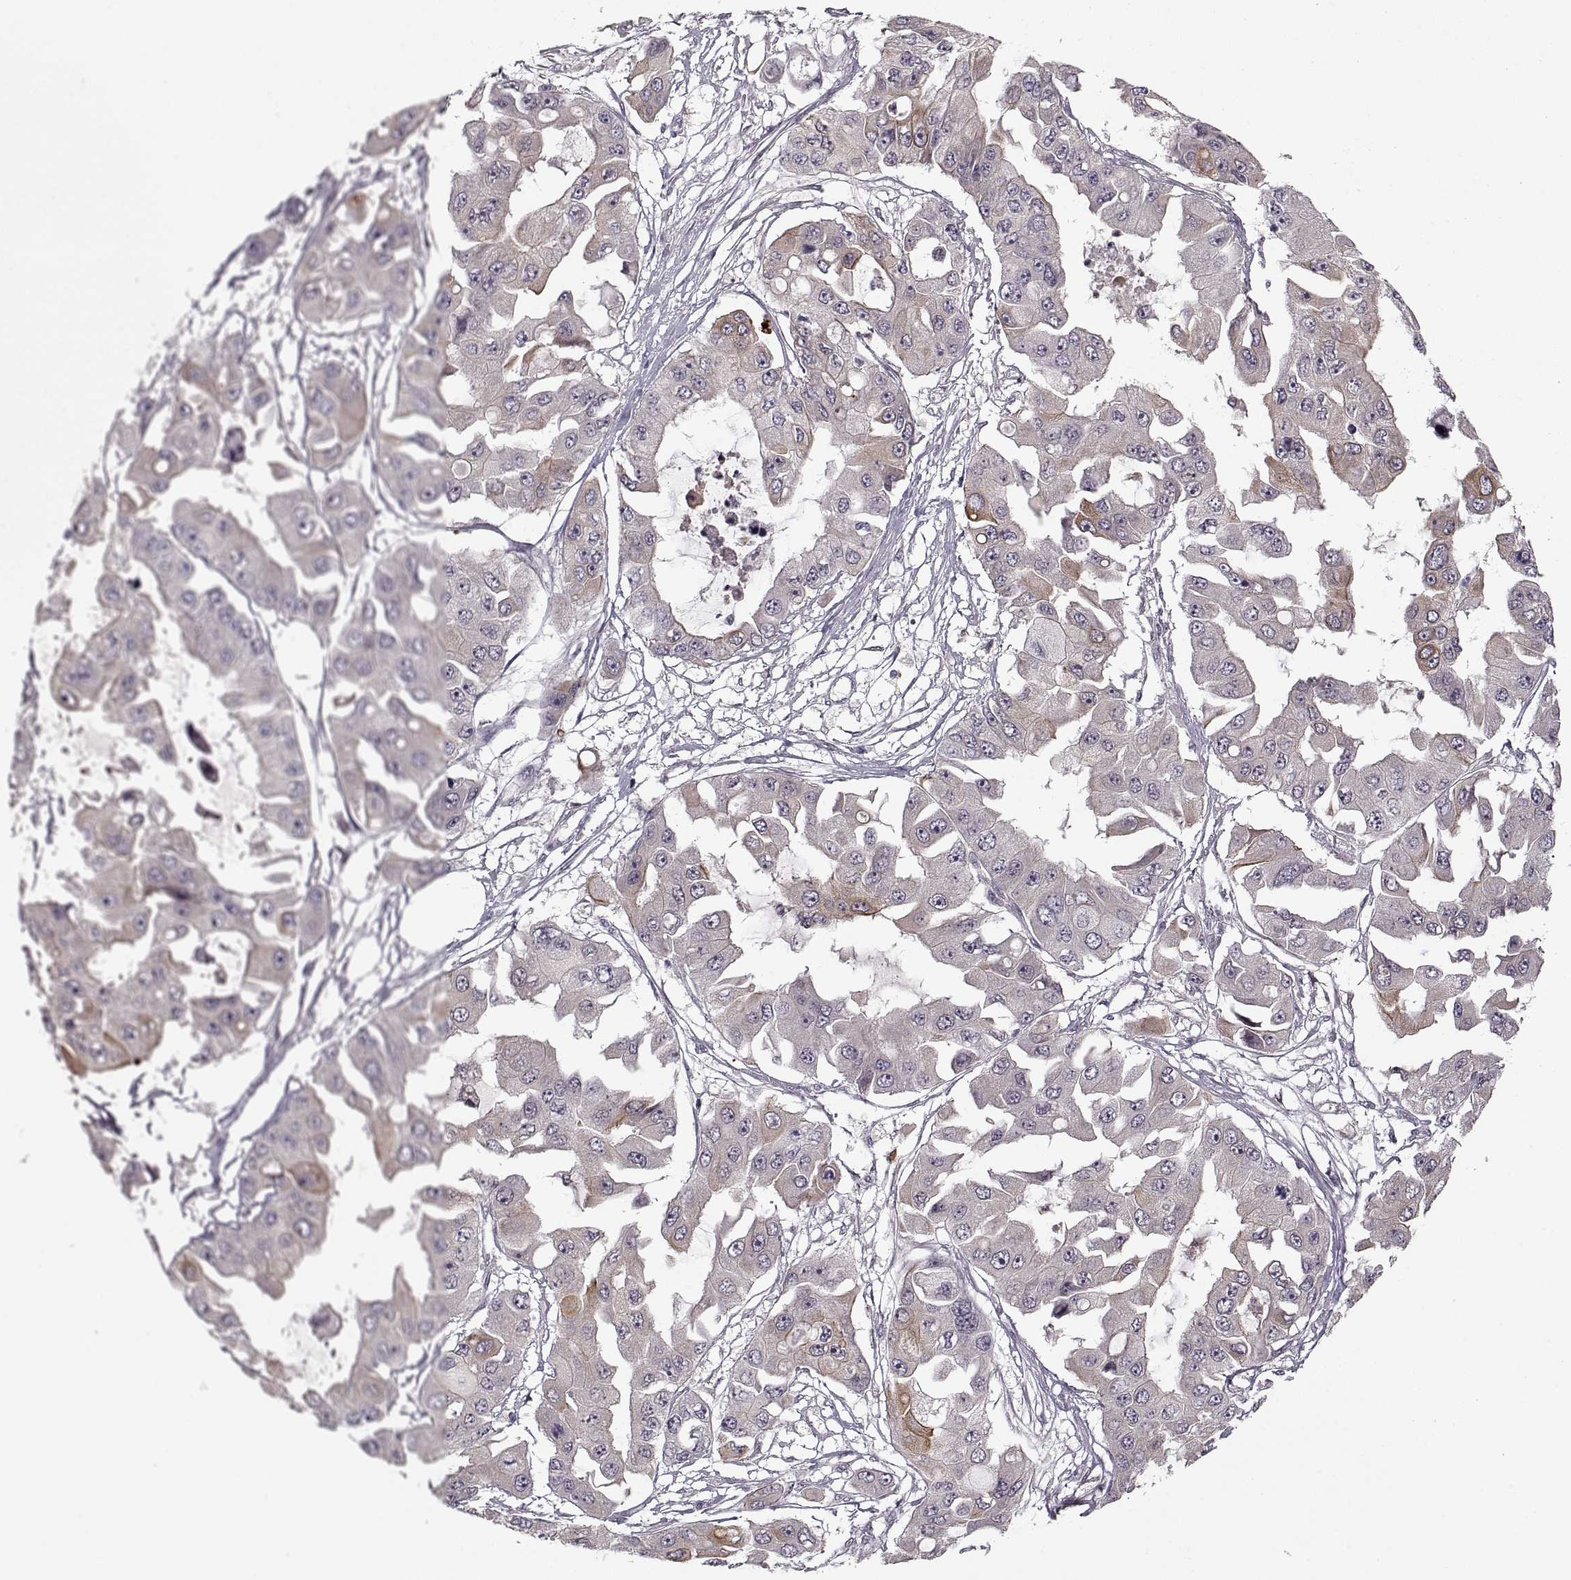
{"staining": {"intensity": "moderate", "quantity": "<25%", "location": "cytoplasmic/membranous"}, "tissue": "ovarian cancer", "cell_type": "Tumor cells", "image_type": "cancer", "snomed": [{"axis": "morphology", "description": "Cystadenocarcinoma, serous, NOS"}, {"axis": "topography", "description": "Ovary"}], "caption": "Human ovarian serous cystadenocarcinoma stained with a brown dye displays moderate cytoplasmic/membranous positive staining in approximately <25% of tumor cells.", "gene": "DENND4B", "patient": {"sex": "female", "age": 56}}